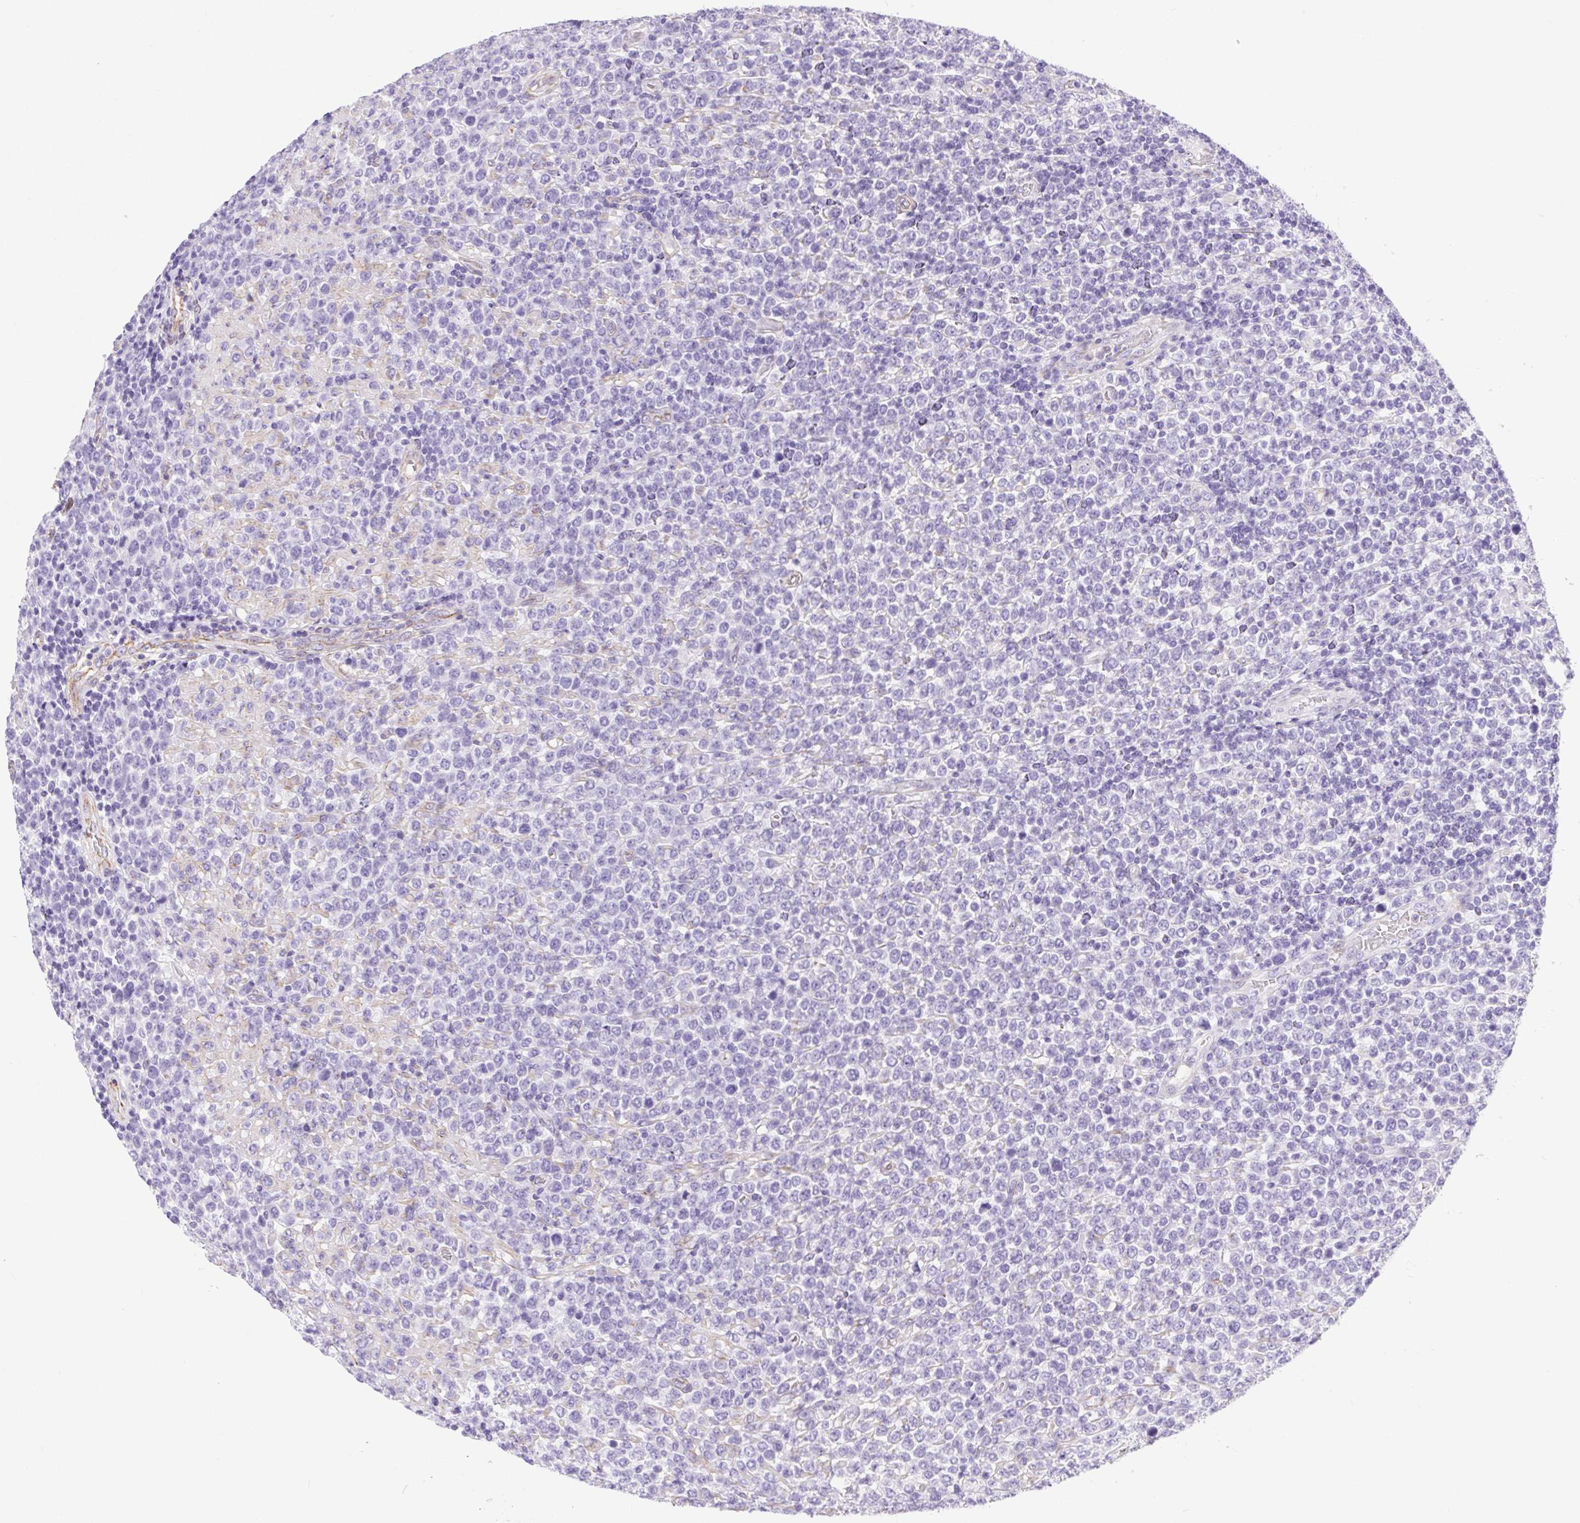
{"staining": {"intensity": "negative", "quantity": "none", "location": "none"}, "tissue": "lymphoma", "cell_type": "Tumor cells", "image_type": "cancer", "snomed": [{"axis": "morphology", "description": "Malignant lymphoma, non-Hodgkin's type, High grade"}, {"axis": "topography", "description": "Soft tissue"}], "caption": "This is an immunohistochemistry photomicrograph of human high-grade malignant lymphoma, non-Hodgkin's type. There is no positivity in tumor cells.", "gene": "SHCBP1L", "patient": {"sex": "female", "age": 56}}